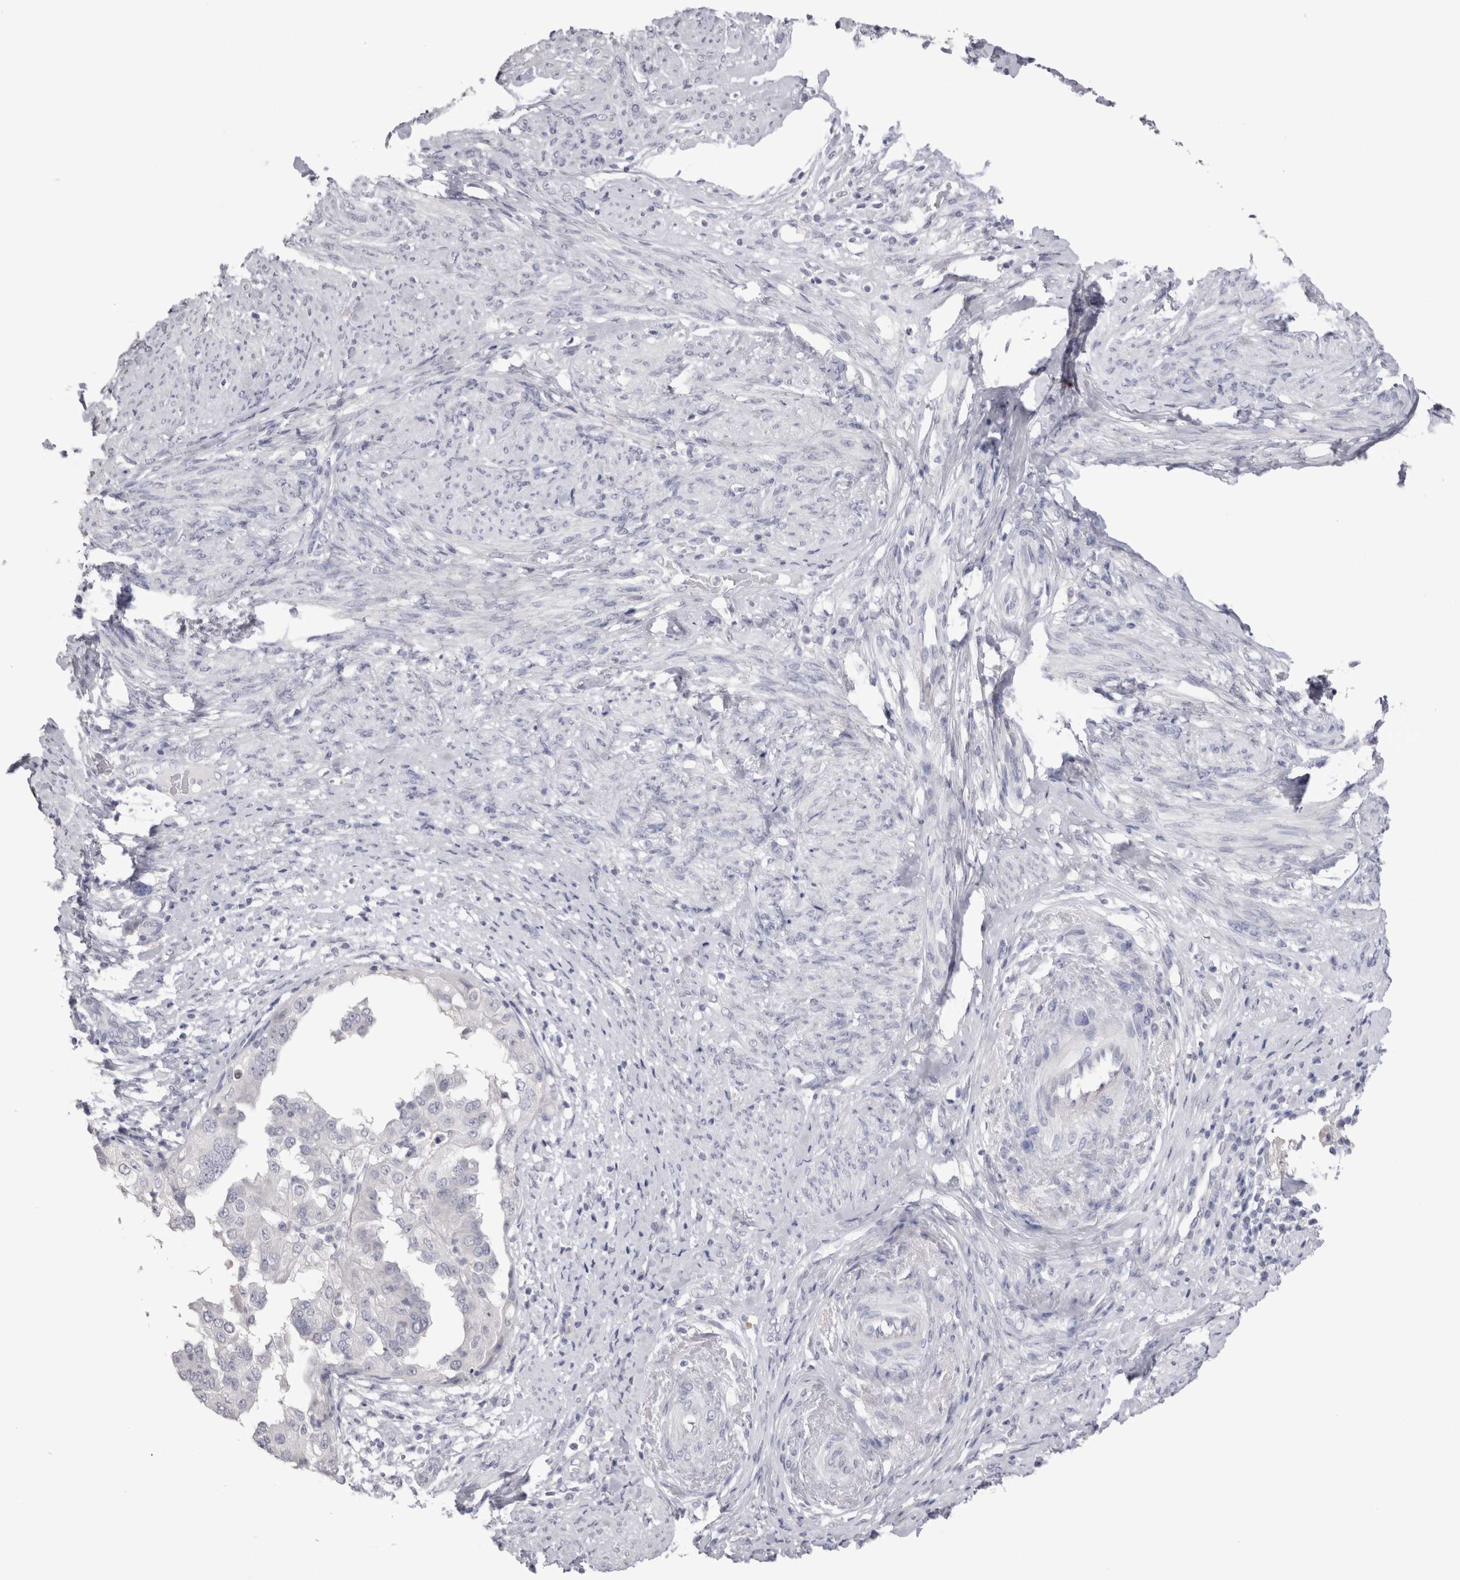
{"staining": {"intensity": "negative", "quantity": "none", "location": "none"}, "tissue": "endometrial cancer", "cell_type": "Tumor cells", "image_type": "cancer", "snomed": [{"axis": "morphology", "description": "Adenocarcinoma, NOS"}, {"axis": "topography", "description": "Endometrium"}], "caption": "An IHC micrograph of endometrial cancer is shown. There is no staining in tumor cells of endometrial cancer.", "gene": "SUCNR1", "patient": {"sex": "female", "age": 85}}